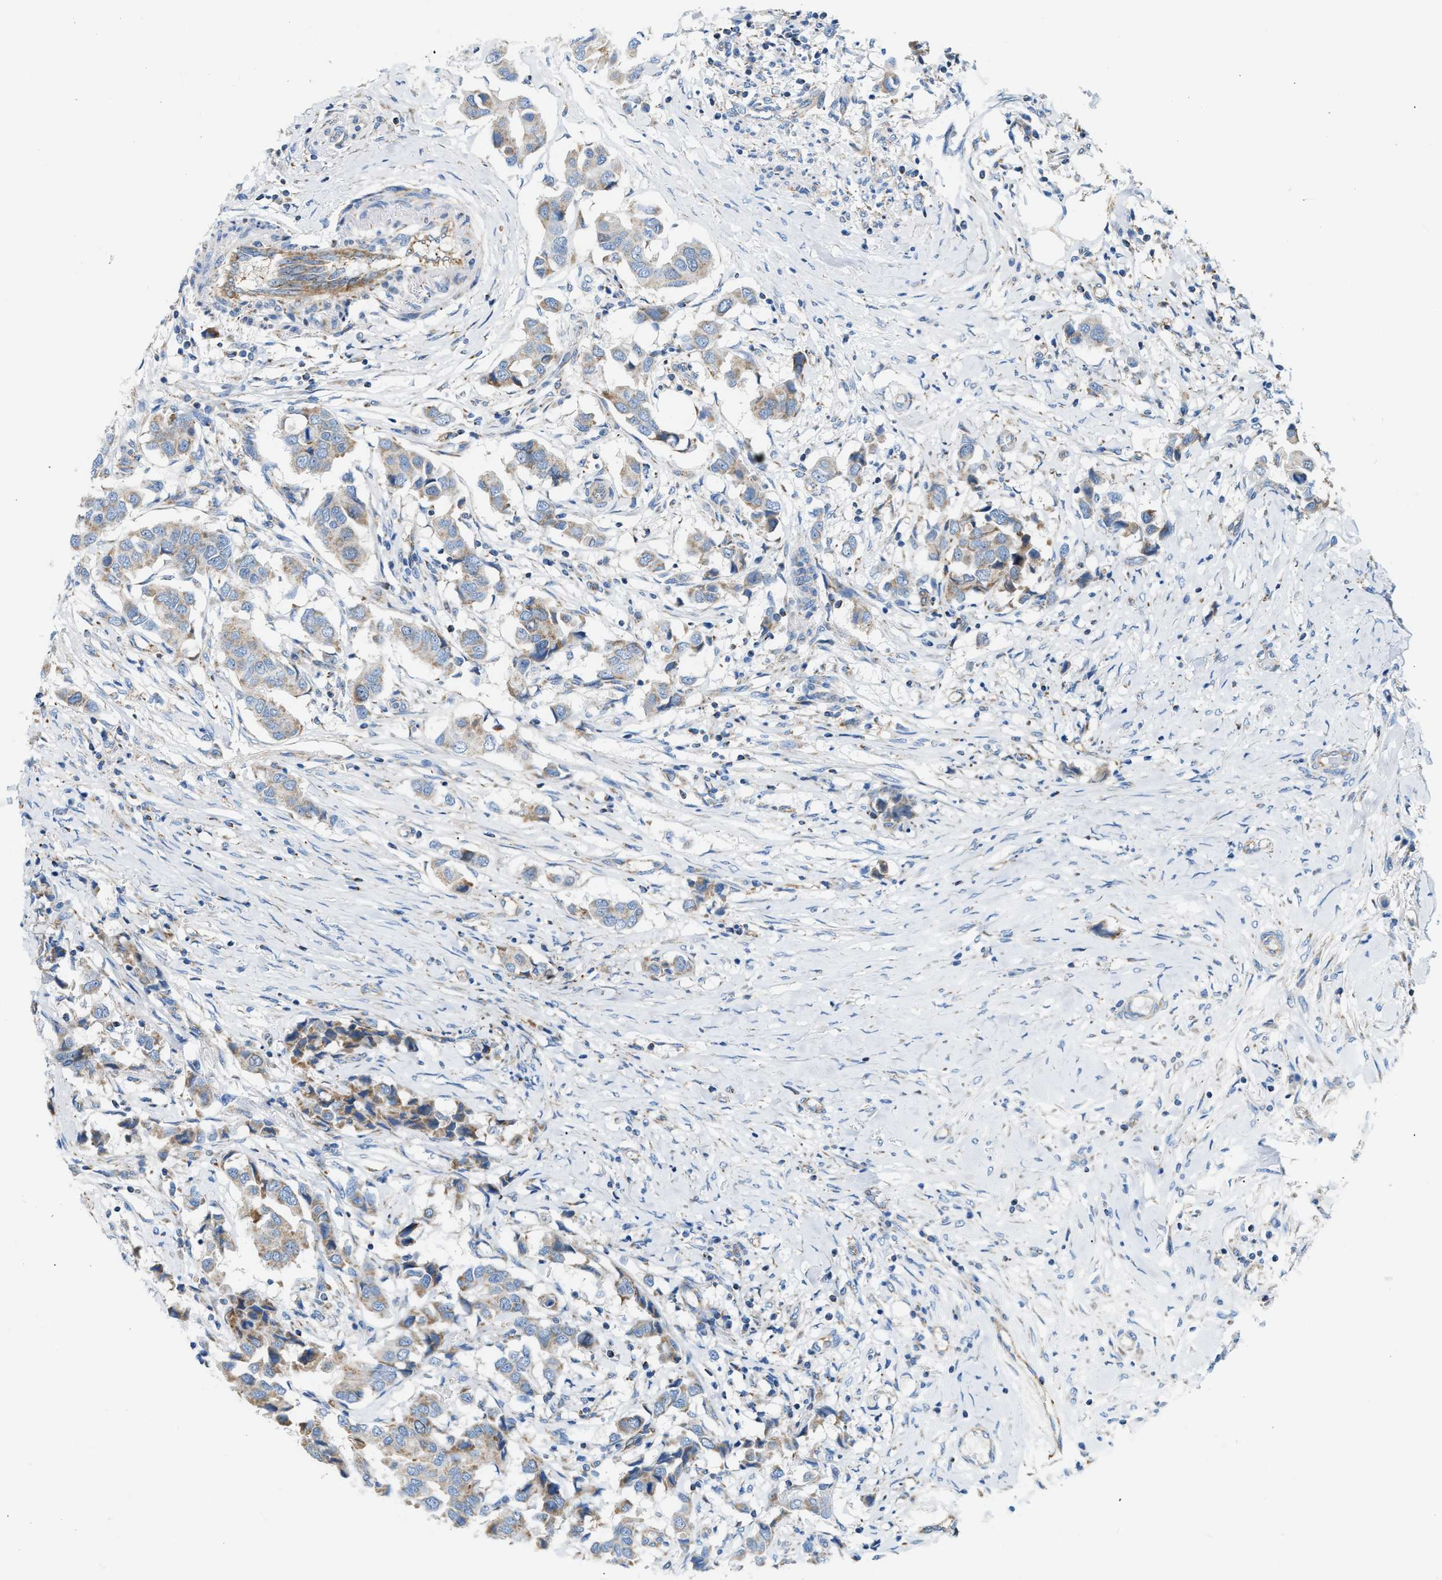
{"staining": {"intensity": "moderate", "quantity": "<25%", "location": "cytoplasmic/membranous"}, "tissue": "breast cancer", "cell_type": "Tumor cells", "image_type": "cancer", "snomed": [{"axis": "morphology", "description": "Duct carcinoma"}, {"axis": "topography", "description": "Breast"}], "caption": "Brown immunohistochemical staining in human intraductal carcinoma (breast) exhibits moderate cytoplasmic/membranous expression in about <25% of tumor cells. Using DAB (3,3'-diaminobenzidine) (brown) and hematoxylin (blue) stains, captured at high magnification using brightfield microscopy.", "gene": "JADE1", "patient": {"sex": "female", "age": 80}}